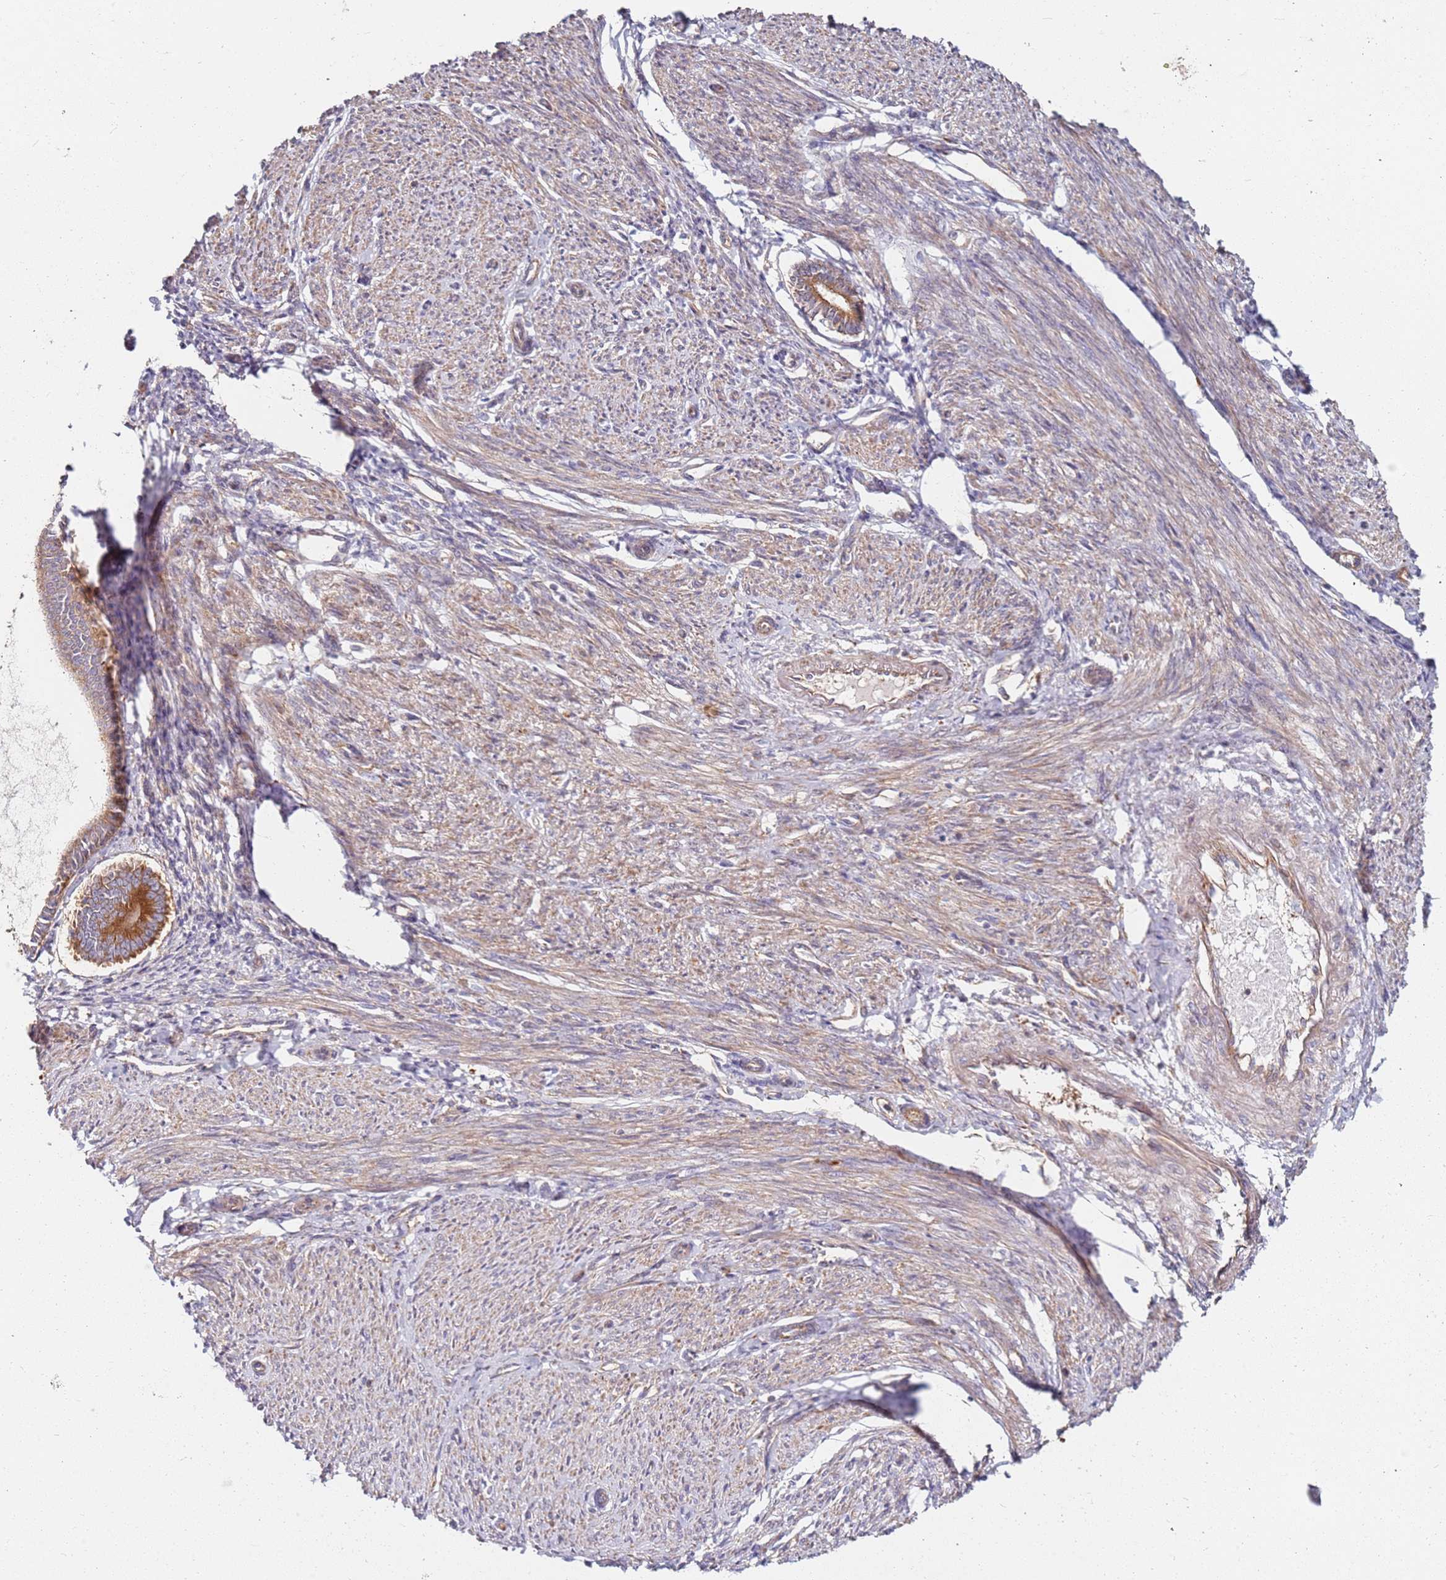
{"staining": {"intensity": "strong", "quantity": ">75%", "location": "cytoplasmic/membranous"}, "tissue": "endometrial cancer", "cell_type": "Tumor cells", "image_type": "cancer", "snomed": [{"axis": "morphology", "description": "Adenocarcinoma, NOS"}, {"axis": "topography", "description": "Endometrium"}], "caption": "A high amount of strong cytoplasmic/membranous positivity is present in approximately >75% of tumor cells in endometrial adenocarcinoma tissue.", "gene": "RPS3A", "patient": {"sex": "female", "age": 58}}